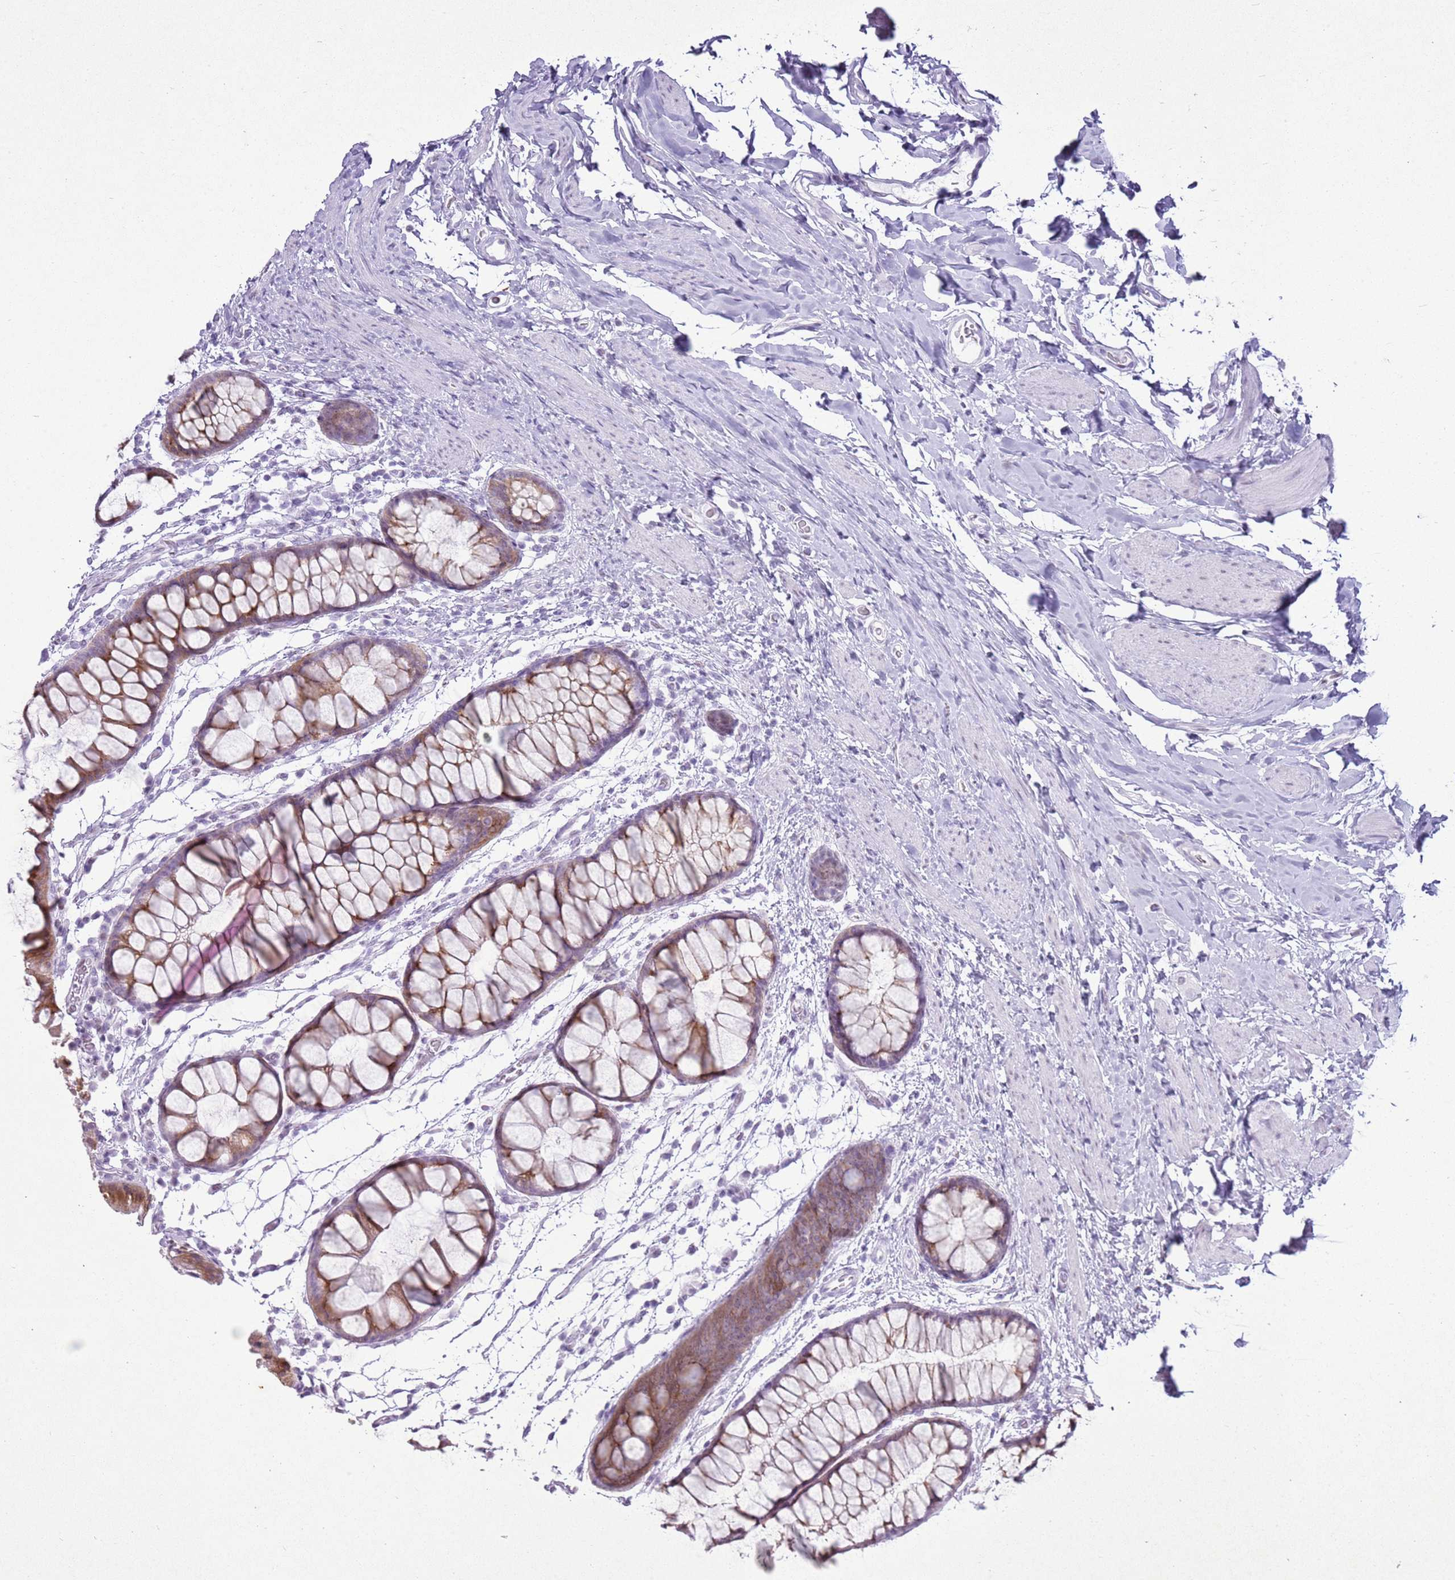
{"staining": {"intensity": "negative", "quantity": "none", "location": "none"}, "tissue": "colon", "cell_type": "Endothelial cells", "image_type": "normal", "snomed": [{"axis": "morphology", "description": "Normal tissue, NOS"}, {"axis": "topography", "description": "Colon"}], "caption": "High magnification brightfield microscopy of normal colon stained with DAB (3,3'-diaminobenzidine) (brown) and counterstained with hematoxylin (blue): endothelial cells show no significant staining.", "gene": "ASIP", "patient": {"sex": "female", "age": 62}}